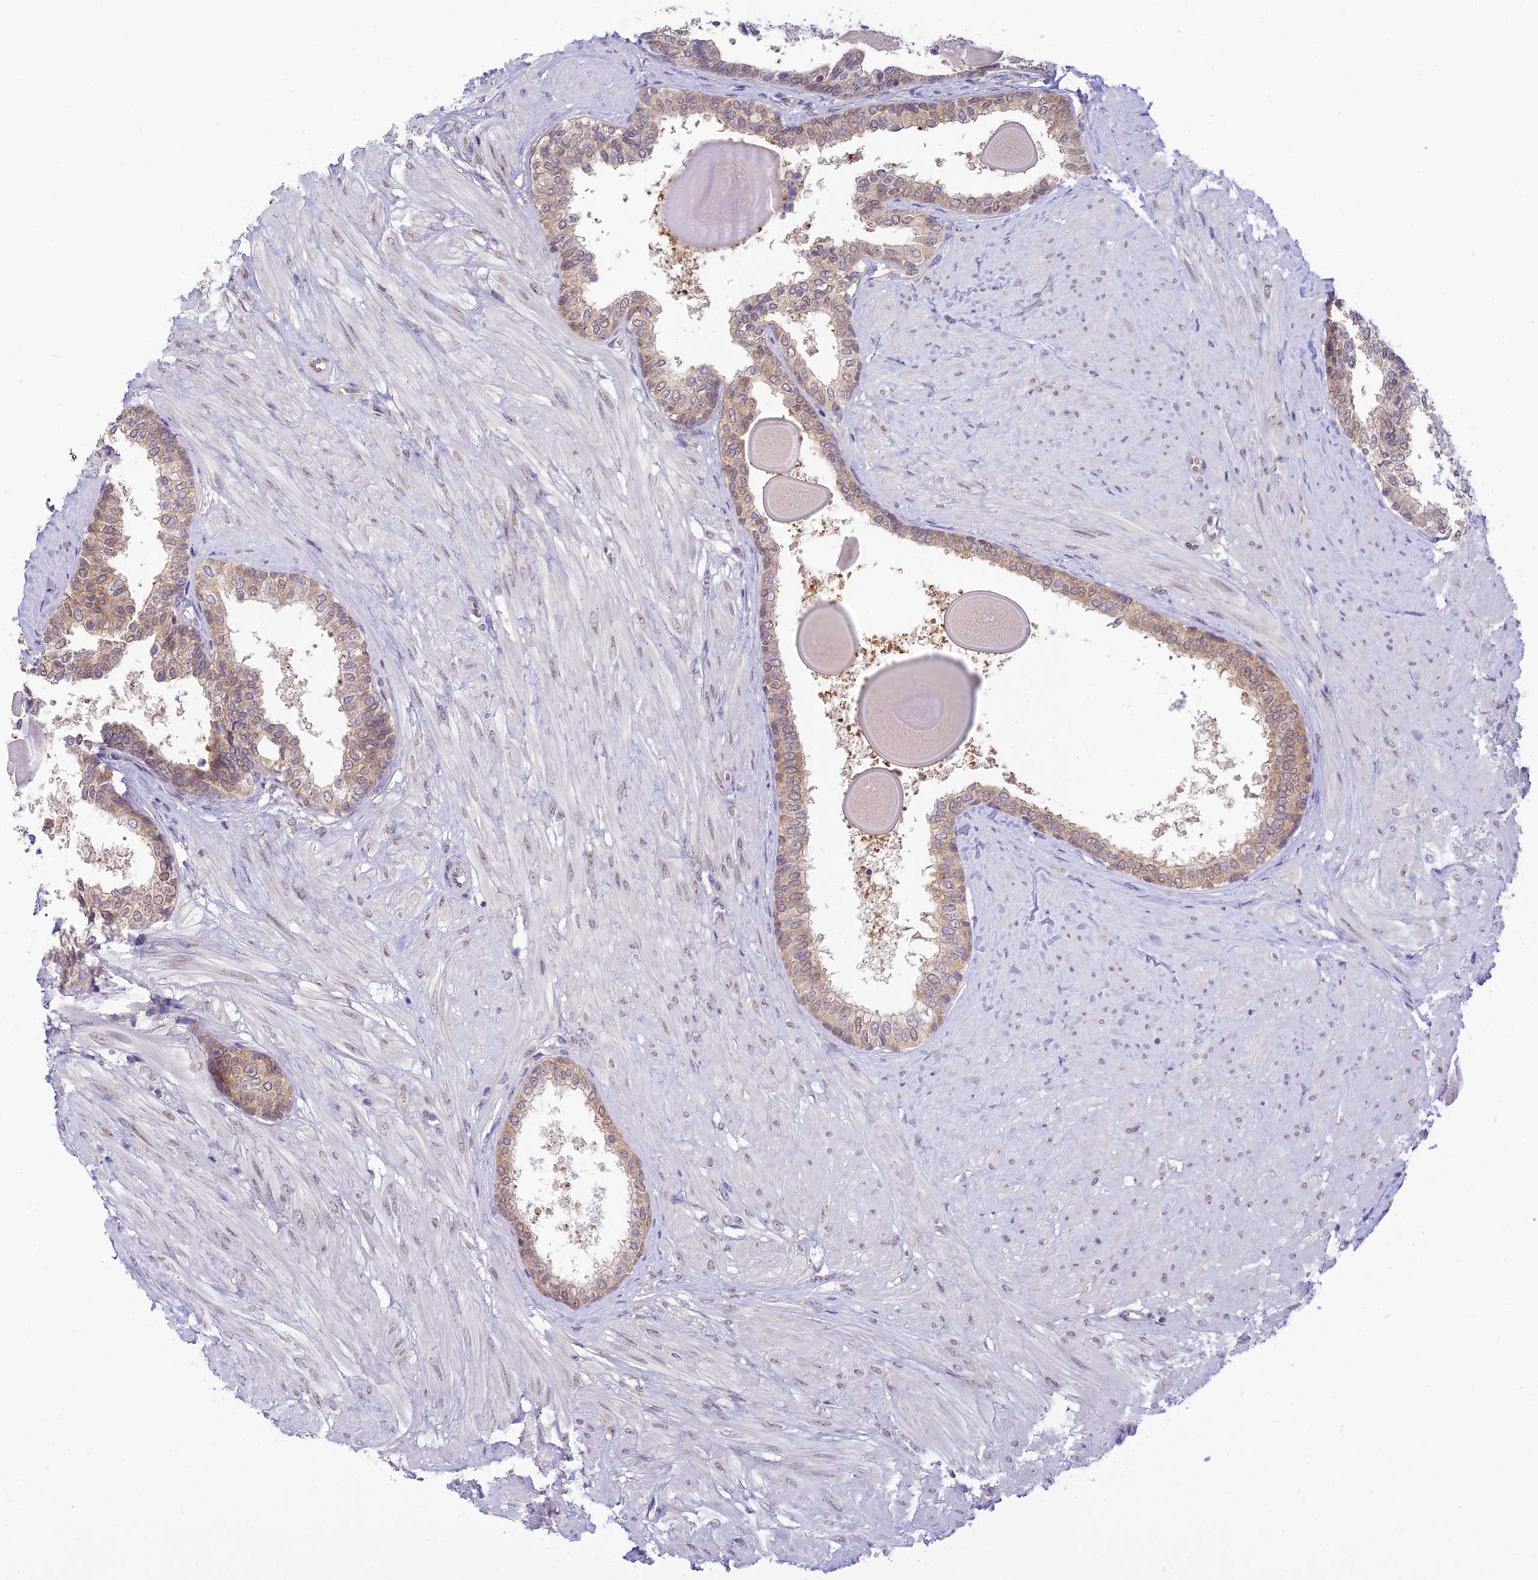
{"staining": {"intensity": "moderate", "quantity": "25%-75%", "location": "cytoplasmic/membranous,nuclear"}, "tissue": "prostate", "cell_type": "Glandular cells", "image_type": "normal", "snomed": [{"axis": "morphology", "description": "Normal tissue, NOS"}, {"axis": "topography", "description": "Prostate"}], "caption": "A brown stain highlights moderate cytoplasmic/membranous,nuclear expression of a protein in glandular cells of normal prostate. The protein of interest is shown in brown color, while the nuclei are stained blue.", "gene": "SKIC8", "patient": {"sex": "male", "age": 48}}